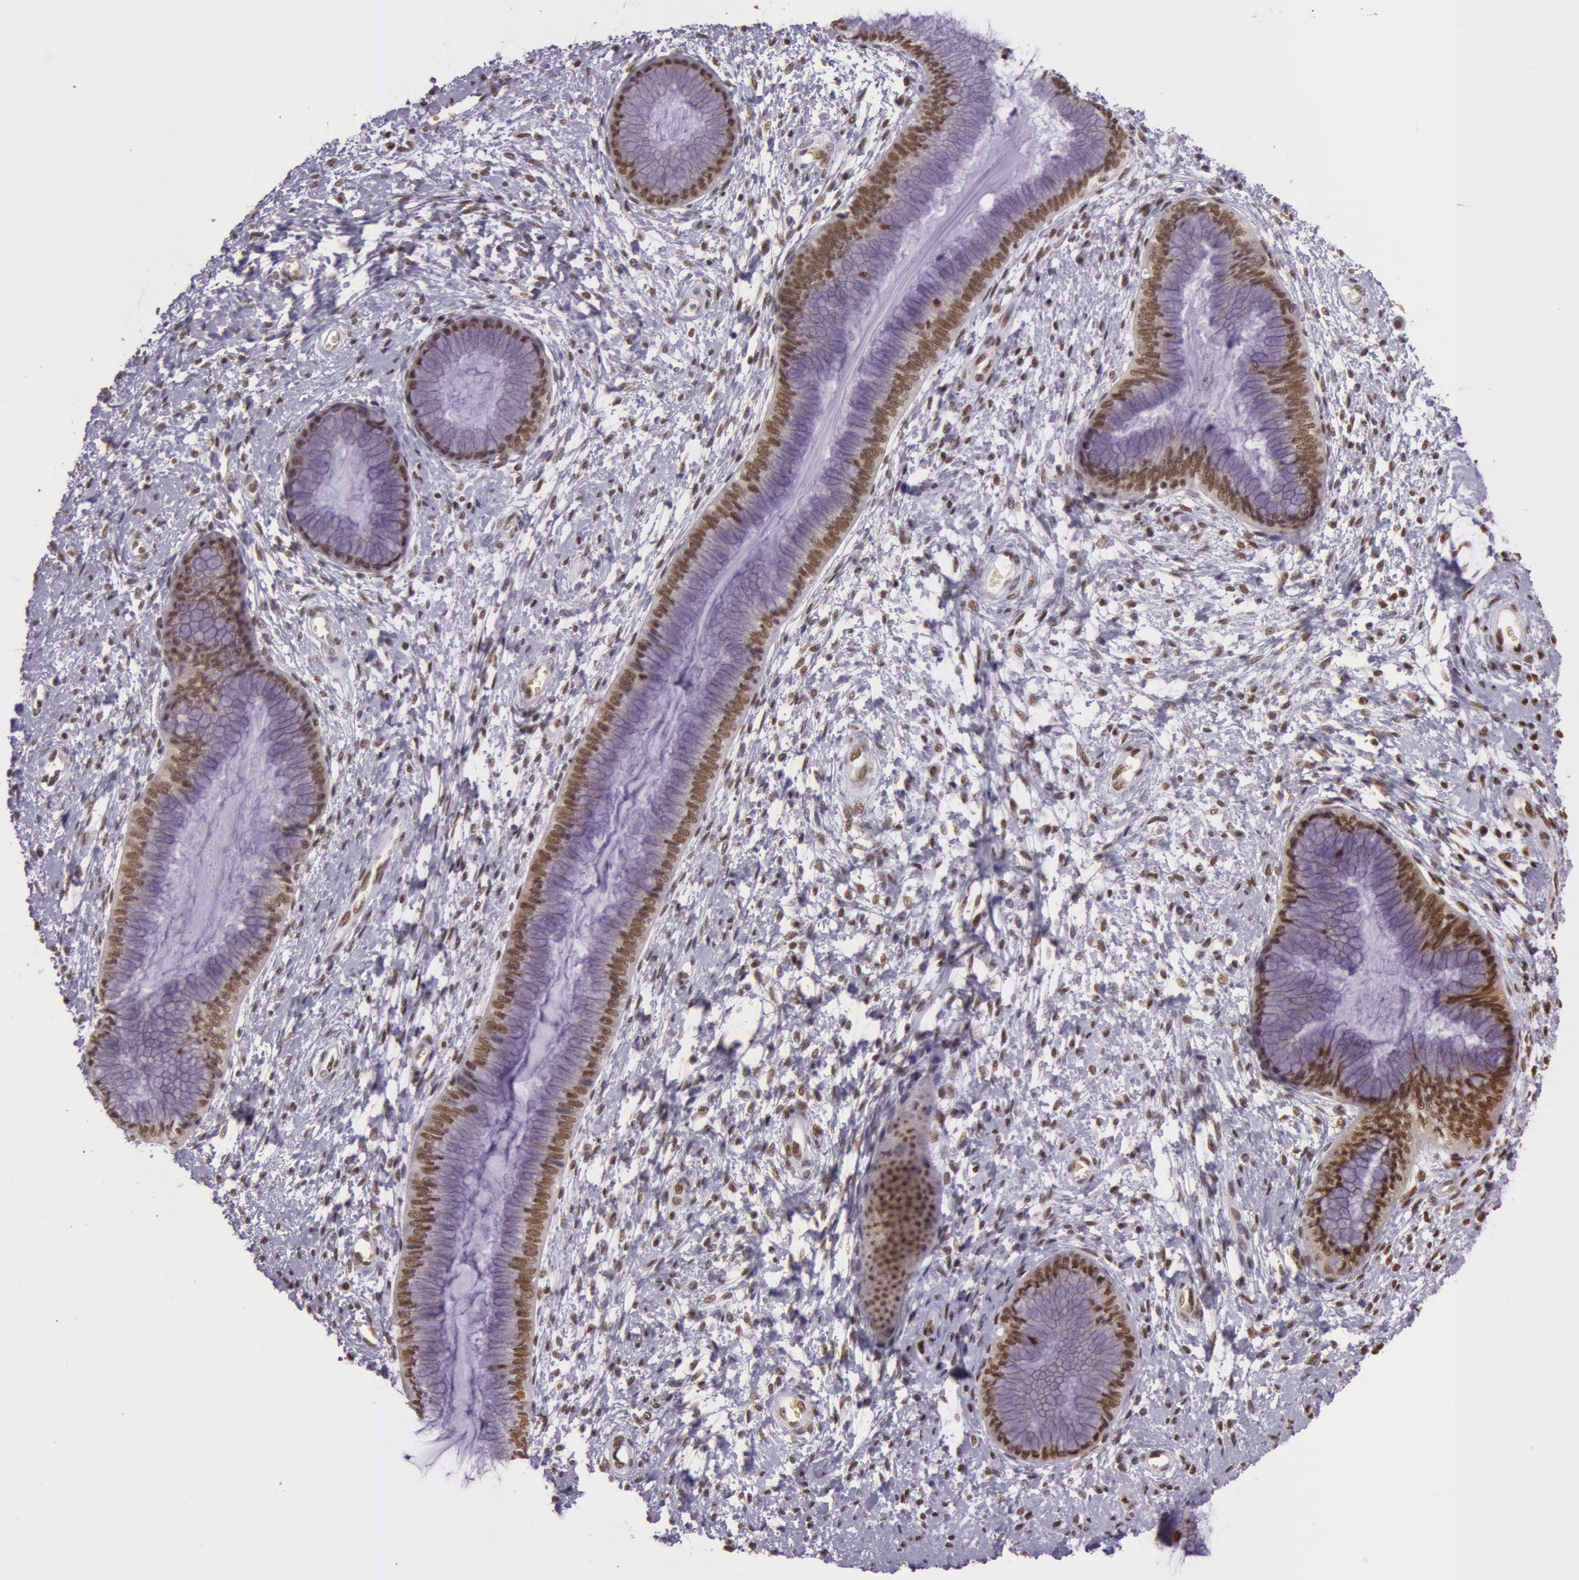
{"staining": {"intensity": "strong", "quantity": "25%-75%", "location": "cytoplasmic/membranous"}, "tissue": "cervix", "cell_type": "Glandular cells", "image_type": "normal", "snomed": [{"axis": "morphology", "description": "Normal tissue, NOS"}, {"axis": "topography", "description": "Cervix"}], "caption": "Glandular cells demonstrate high levels of strong cytoplasmic/membranous positivity in approximately 25%-75% of cells in unremarkable human cervix.", "gene": "NBN", "patient": {"sex": "female", "age": 27}}